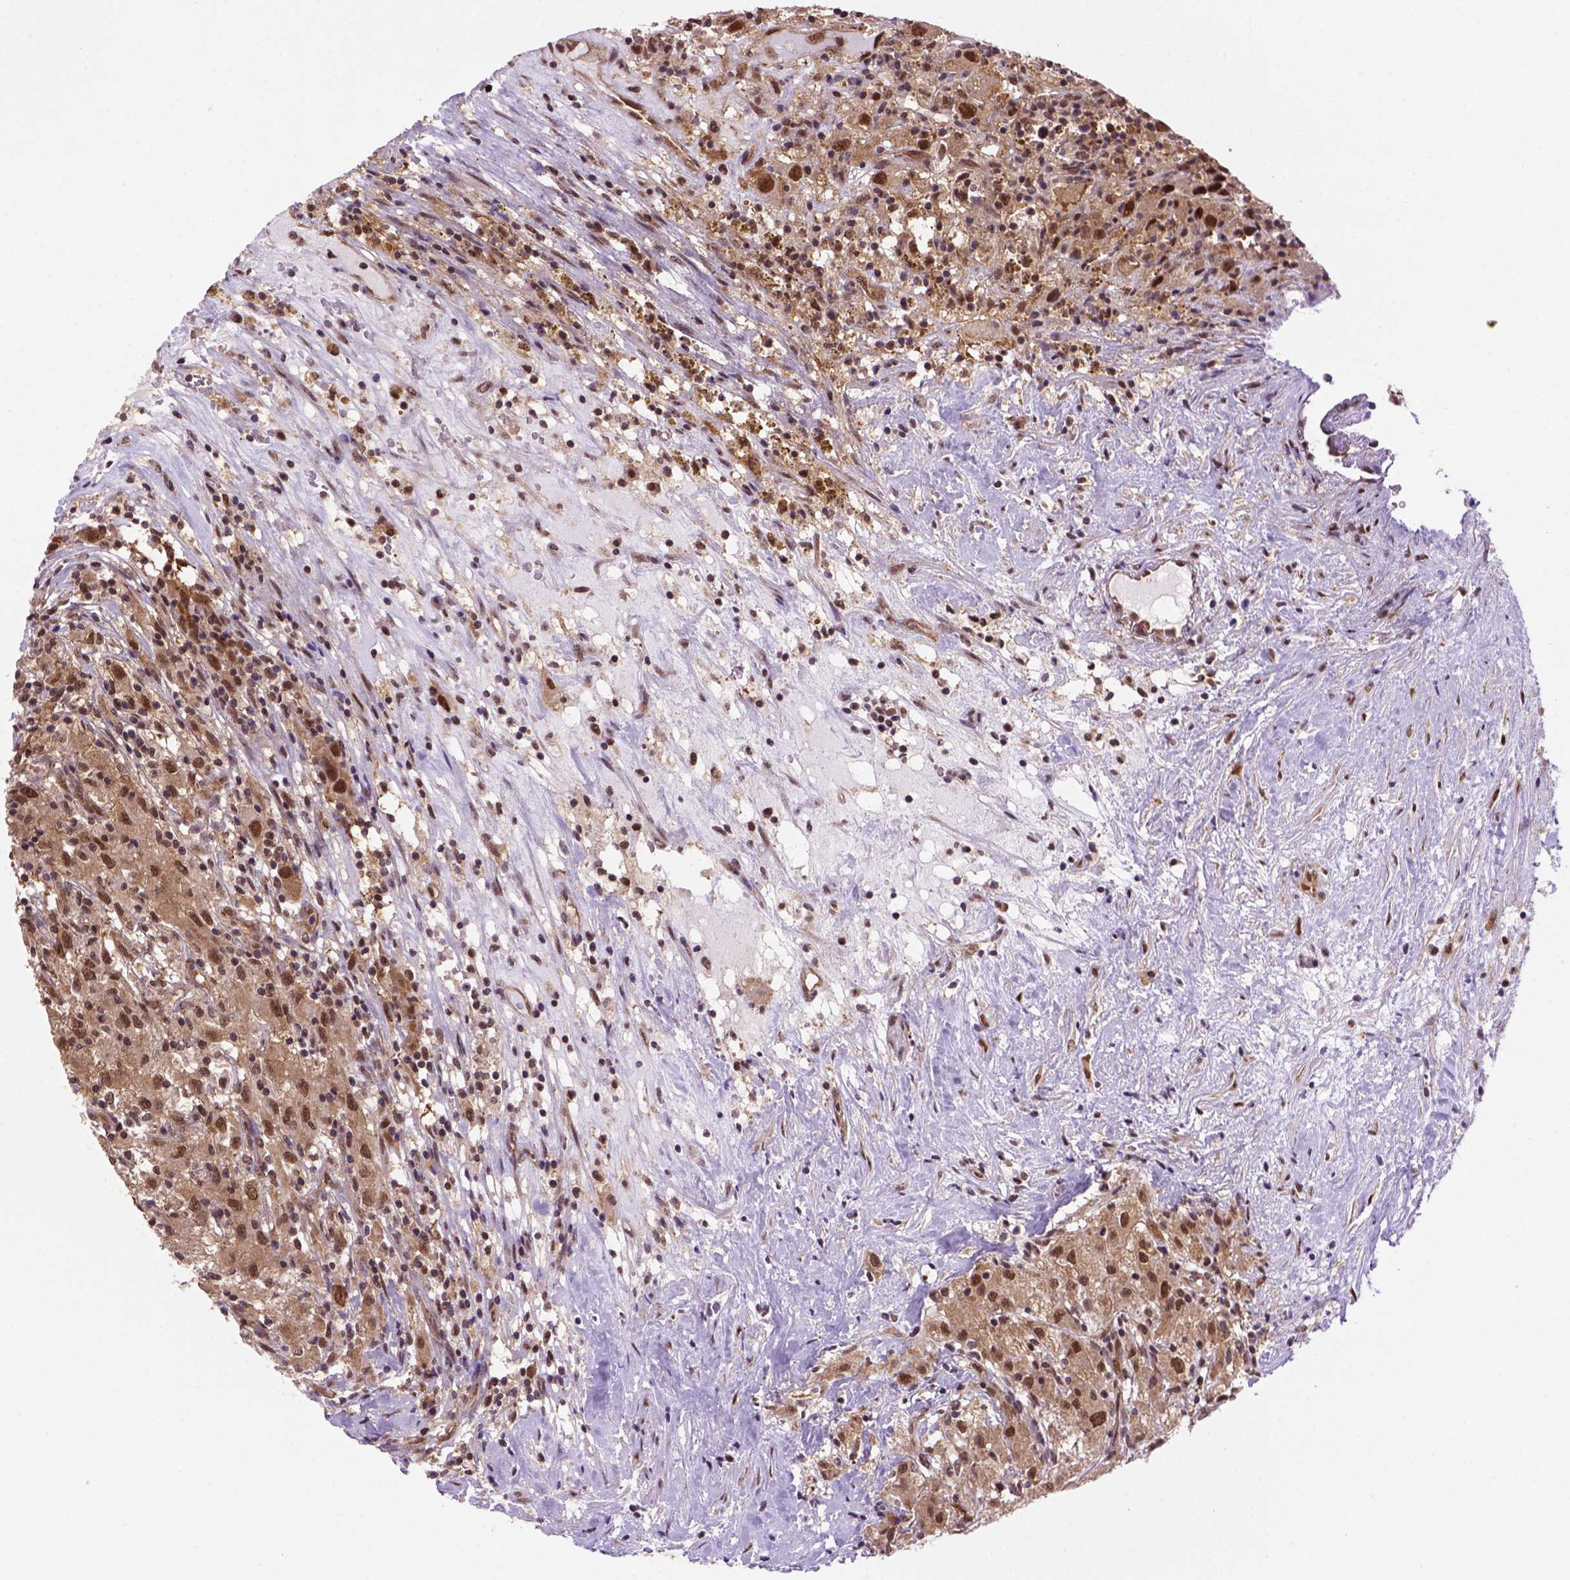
{"staining": {"intensity": "strong", "quantity": ">75%", "location": "cytoplasmic/membranous,nuclear"}, "tissue": "renal cancer", "cell_type": "Tumor cells", "image_type": "cancer", "snomed": [{"axis": "morphology", "description": "Adenocarcinoma, NOS"}, {"axis": "topography", "description": "Kidney"}], "caption": "Immunohistochemistry (IHC) staining of renal cancer, which shows high levels of strong cytoplasmic/membranous and nuclear positivity in approximately >75% of tumor cells indicating strong cytoplasmic/membranous and nuclear protein expression. The staining was performed using DAB (3,3'-diaminobenzidine) (brown) for protein detection and nuclei were counterstained in hematoxylin (blue).", "gene": "PSMC2", "patient": {"sex": "female", "age": 67}}